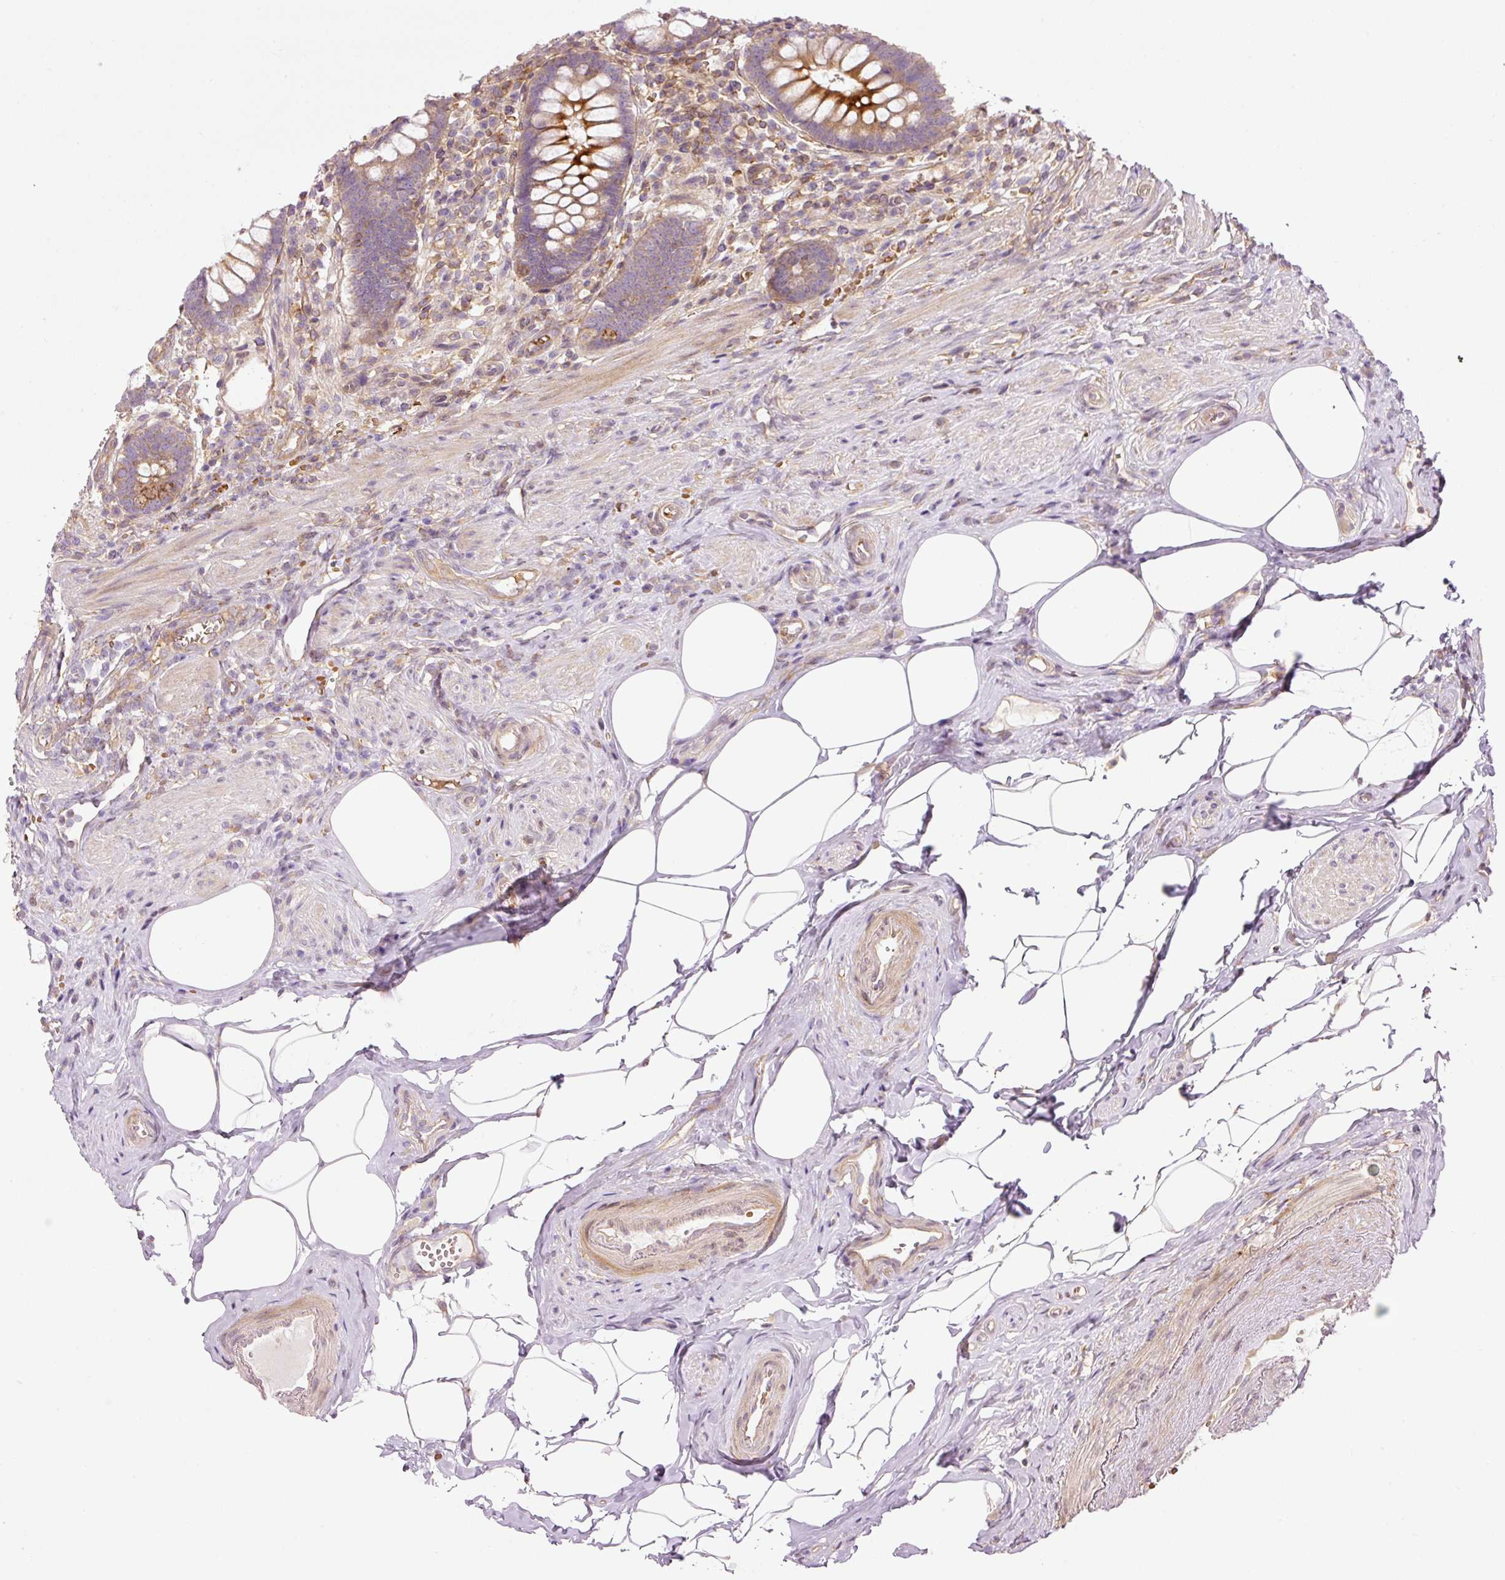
{"staining": {"intensity": "moderate", "quantity": "25%-75%", "location": "cytoplasmic/membranous"}, "tissue": "appendix", "cell_type": "Glandular cells", "image_type": "normal", "snomed": [{"axis": "morphology", "description": "Normal tissue, NOS"}, {"axis": "topography", "description": "Appendix"}], "caption": "DAB immunohistochemical staining of benign appendix shows moderate cytoplasmic/membranous protein expression in approximately 25%-75% of glandular cells. The staining was performed using DAB (3,3'-diaminobenzidine), with brown indicating positive protein expression. Nuclei are stained blue with hematoxylin.", "gene": "TBC1D2B", "patient": {"sex": "female", "age": 56}}